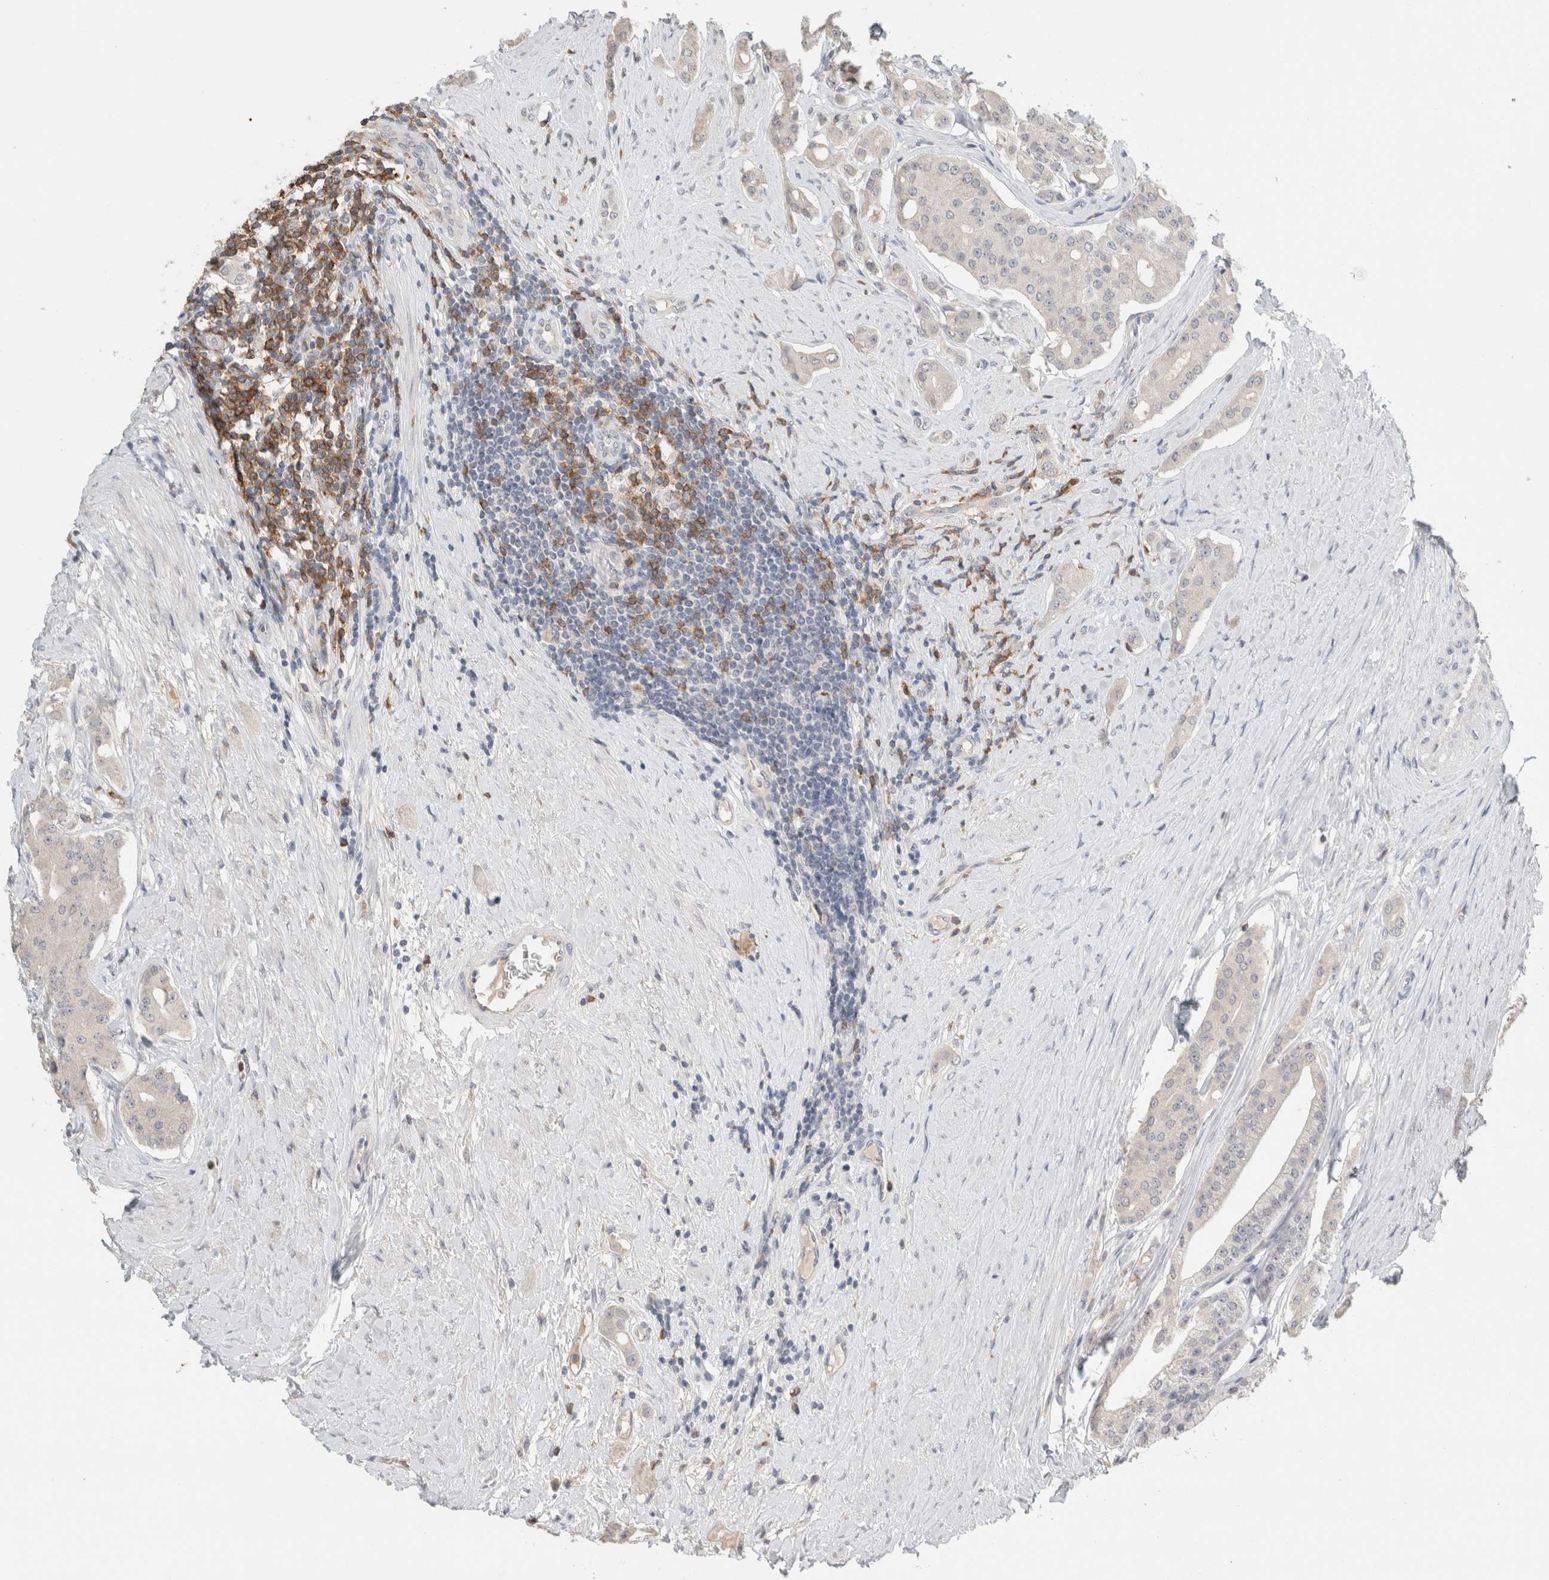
{"staining": {"intensity": "negative", "quantity": "none", "location": "none"}, "tissue": "prostate cancer", "cell_type": "Tumor cells", "image_type": "cancer", "snomed": [{"axis": "morphology", "description": "Adenocarcinoma, High grade"}, {"axis": "topography", "description": "Prostate"}], "caption": "There is no significant positivity in tumor cells of prostate cancer (adenocarcinoma (high-grade)).", "gene": "TRAT1", "patient": {"sex": "male", "age": 71}}